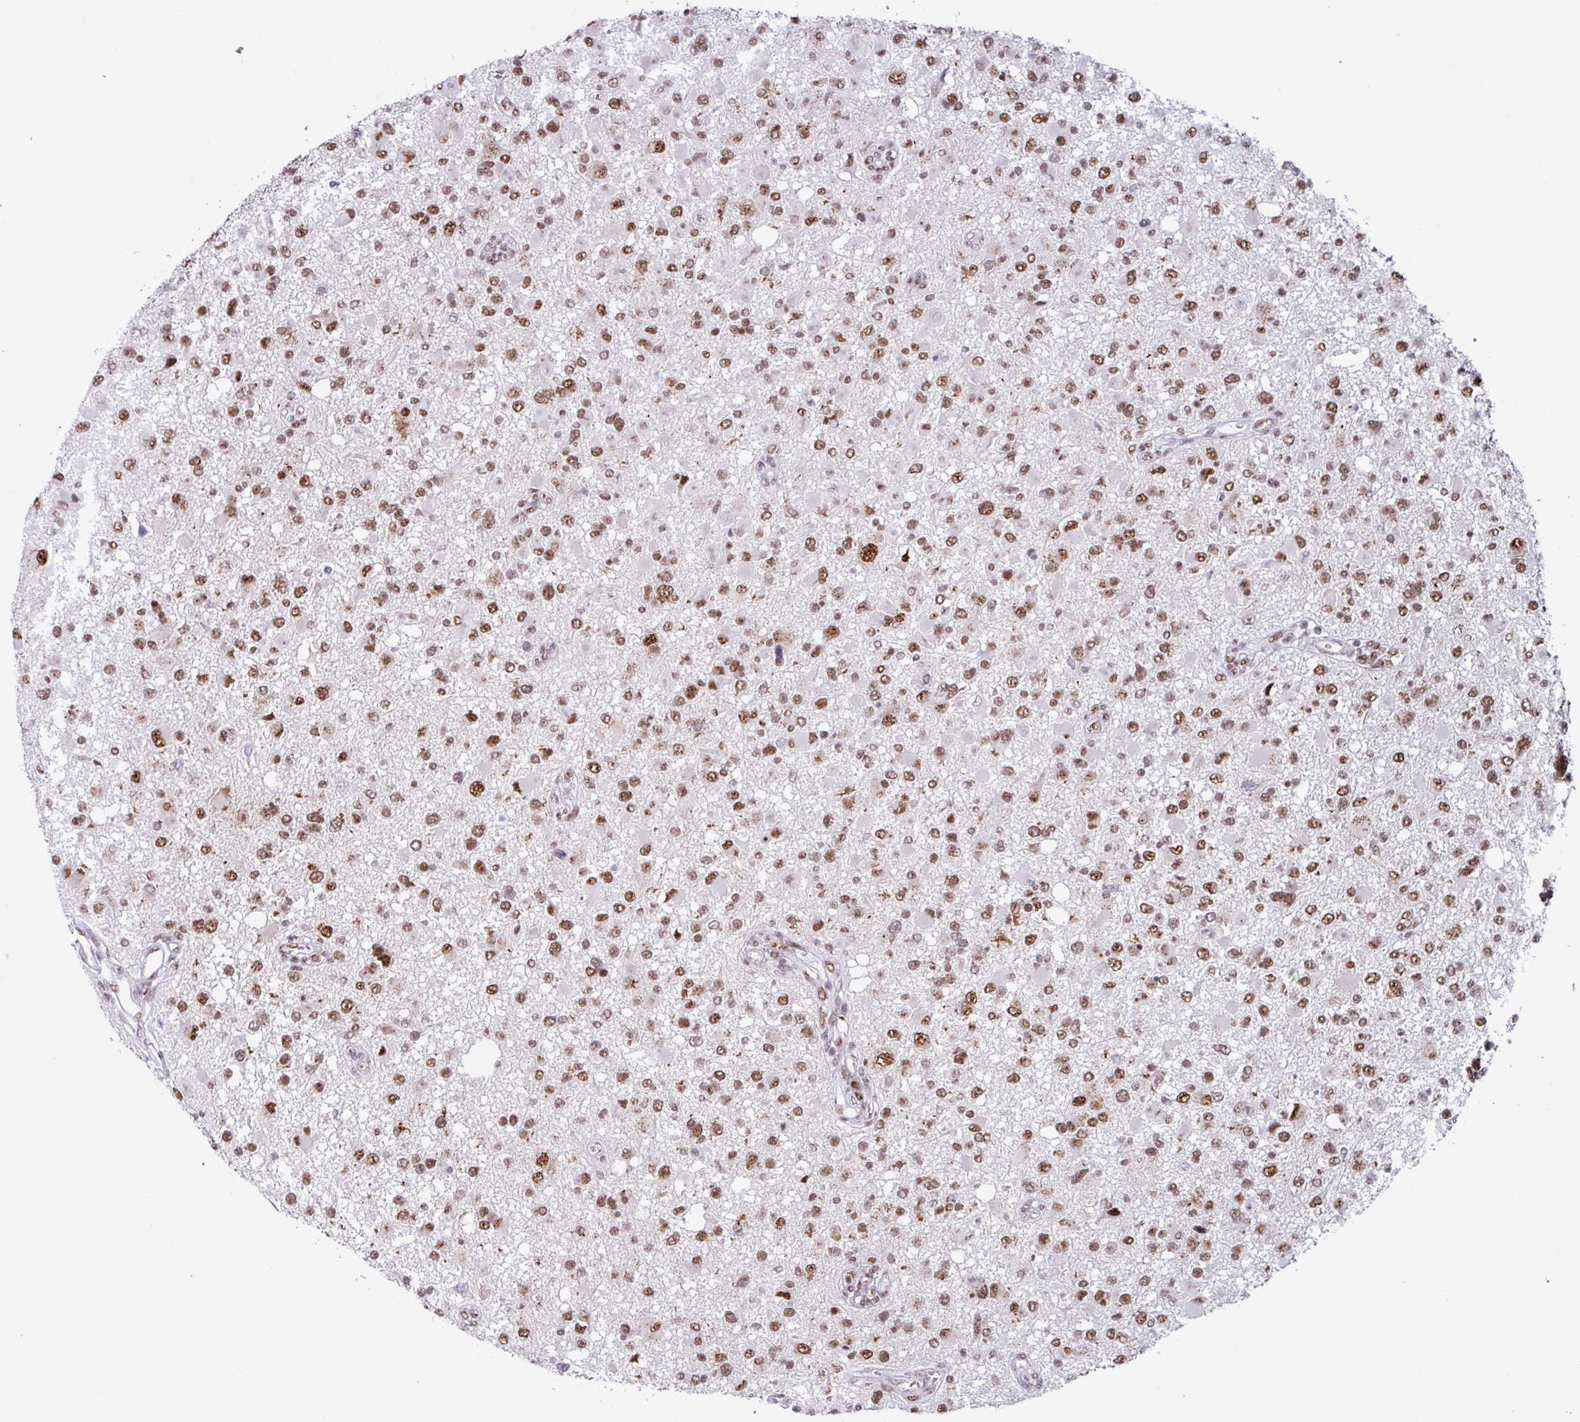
{"staining": {"intensity": "moderate", "quantity": ">75%", "location": "nuclear"}, "tissue": "glioma", "cell_type": "Tumor cells", "image_type": "cancer", "snomed": [{"axis": "morphology", "description": "Glioma, malignant, High grade"}, {"axis": "topography", "description": "Brain"}], "caption": "A brown stain highlights moderate nuclear expression of a protein in human glioma tumor cells. (brown staining indicates protein expression, while blue staining denotes nuclei).", "gene": "PUF60", "patient": {"sex": "male", "age": 53}}